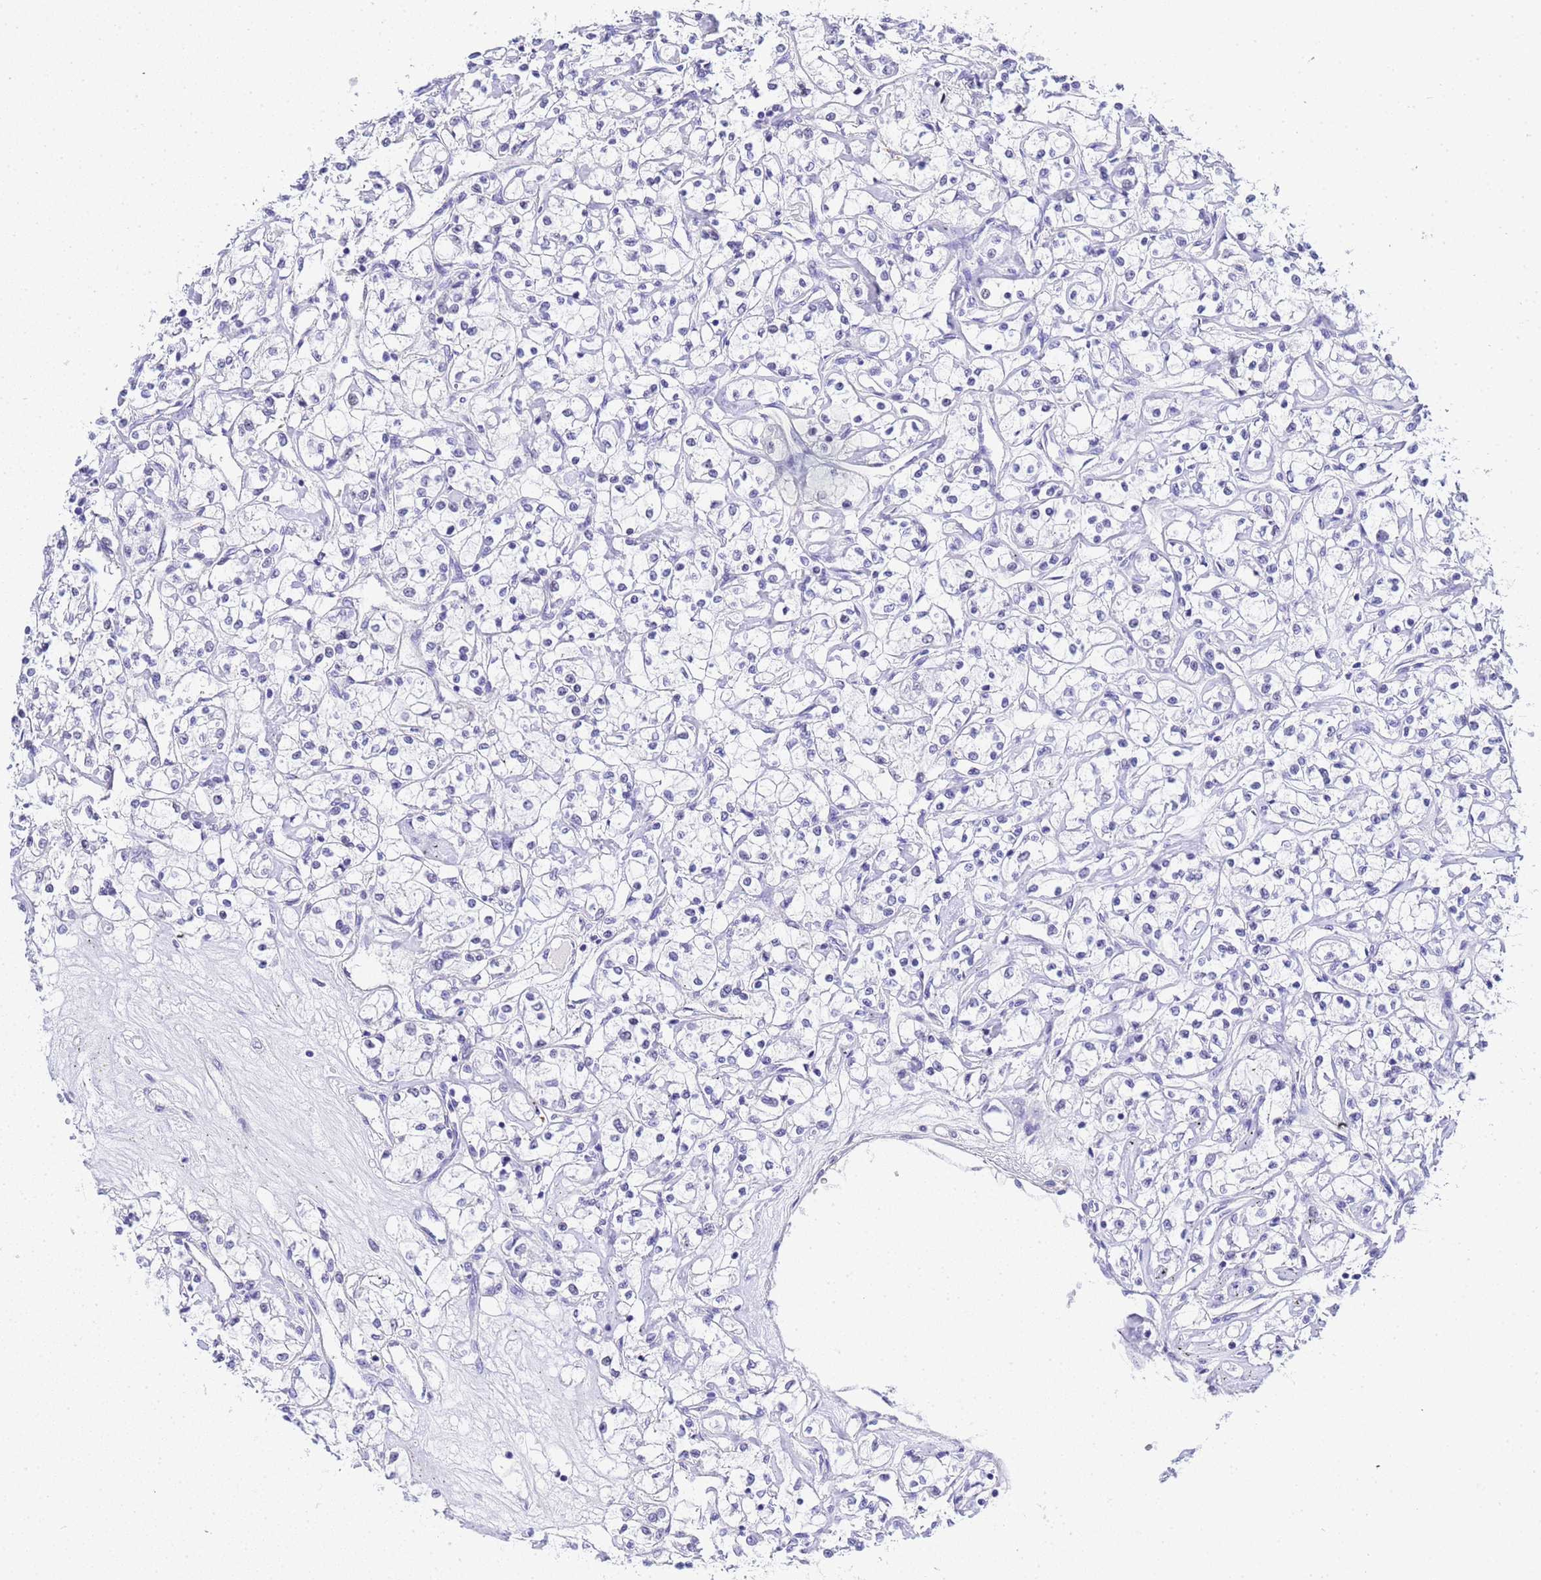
{"staining": {"intensity": "negative", "quantity": "none", "location": "none"}, "tissue": "renal cancer", "cell_type": "Tumor cells", "image_type": "cancer", "snomed": [{"axis": "morphology", "description": "Adenocarcinoma, NOS"}, {"axis": "topography", "description": "Kidney"}], "caption": "Immunohistochemistry of human renal cancer (adenocarcinoma) displays no expression in tumor cells. Nuclei are stained in blue.", "gene": "ACTL6B", "patient": {"sex": "female", "age": 59}}